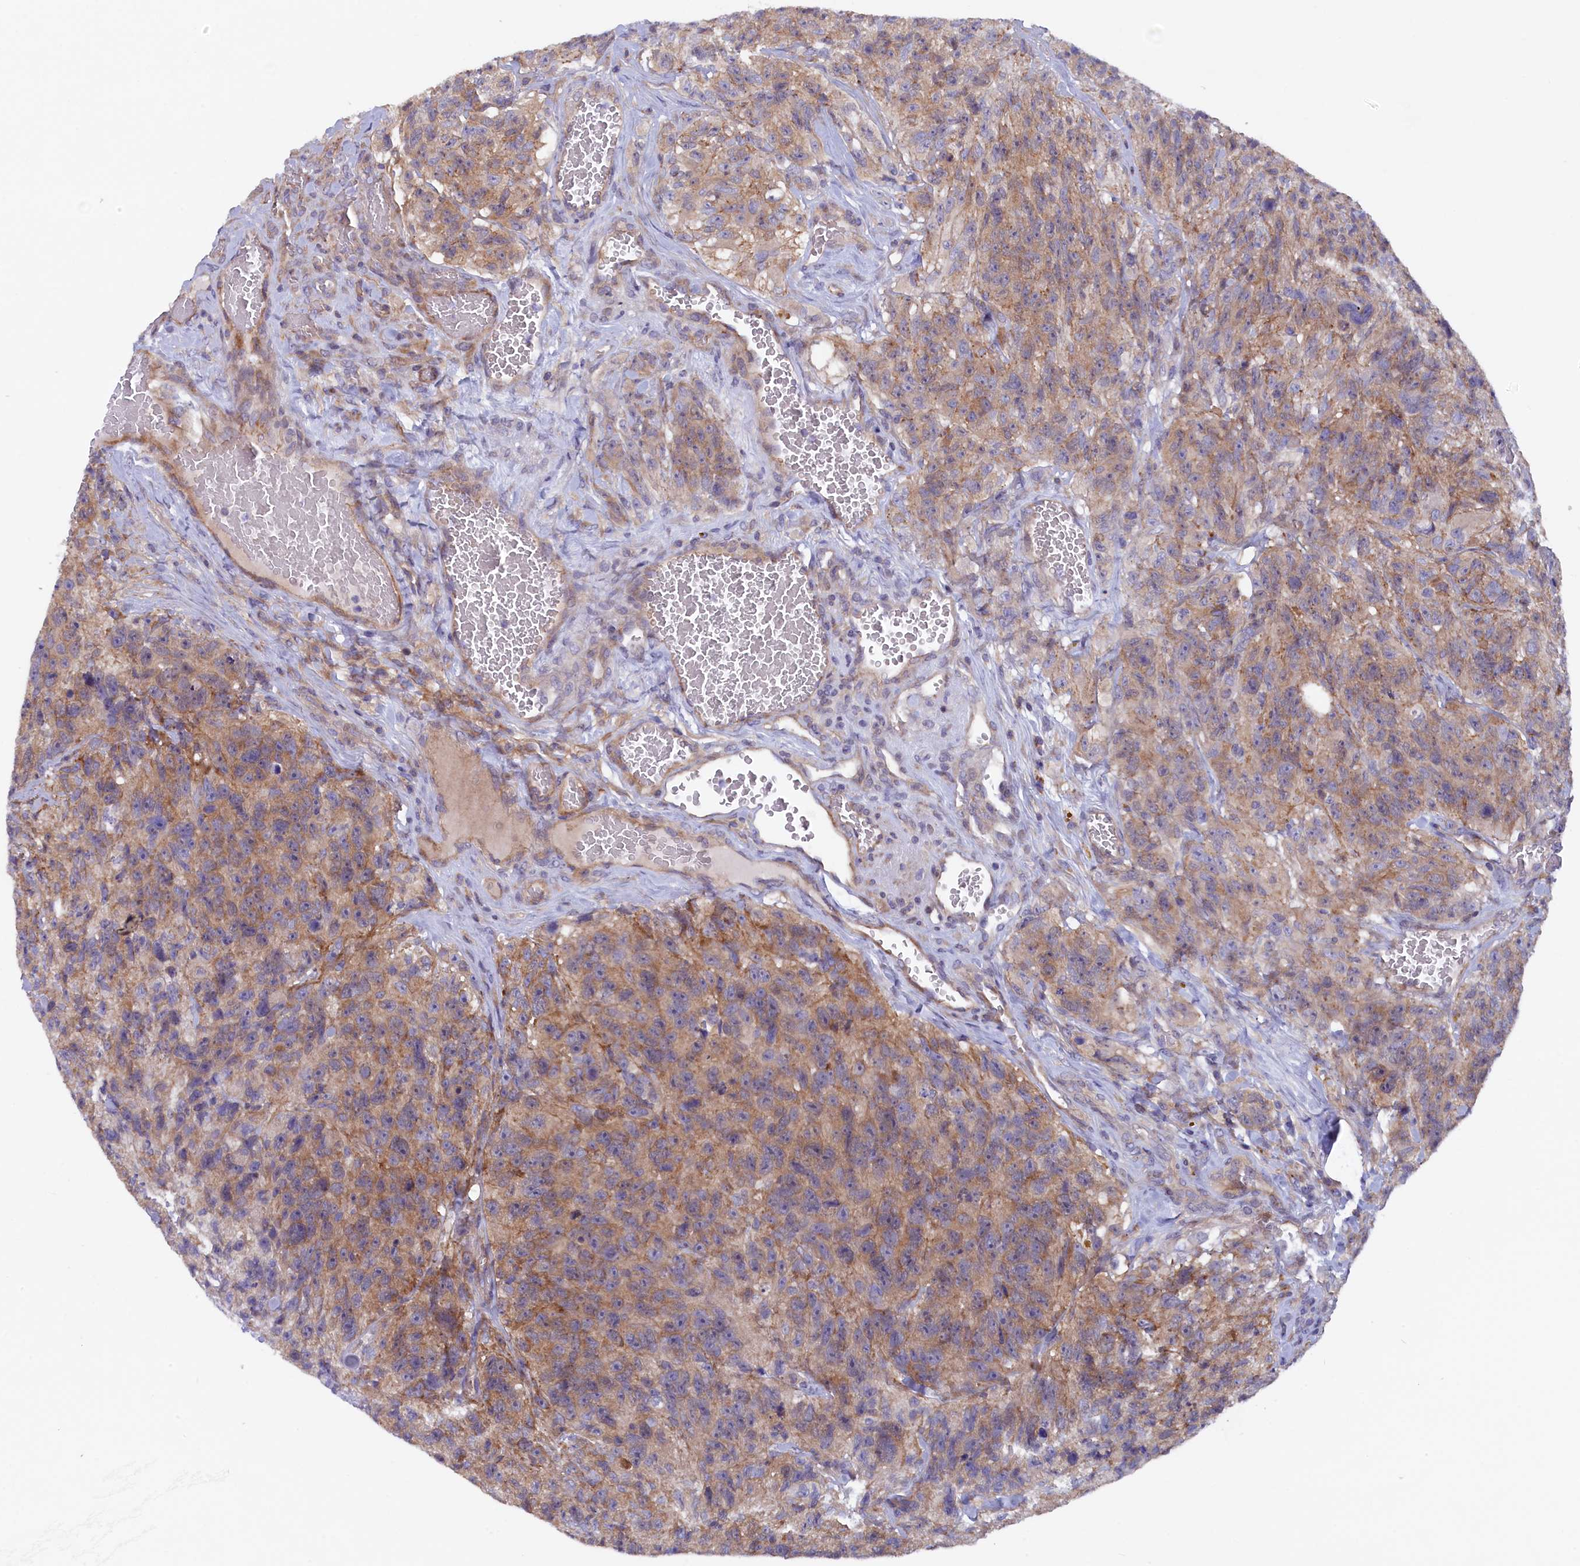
{"staining": {"intensity": "weak", "quantity": ">75%", "location": "cytoplasmic/membranous"}, "tissue": "glioma", "cell_type": "Tumor cells", "image_type": "cancer", "snomed": [{"axis": "morphology", "description": "Glioma, malignant, High grade"}, {"axis": "topography", "description": "Brain"}], "caption": "An image of glioma stained for a protein reveals weak cytoplasmic/membranous brown staining in tumor cells.", "gene": "JPT2", "patient": {"sex": "male", "age": 69}}